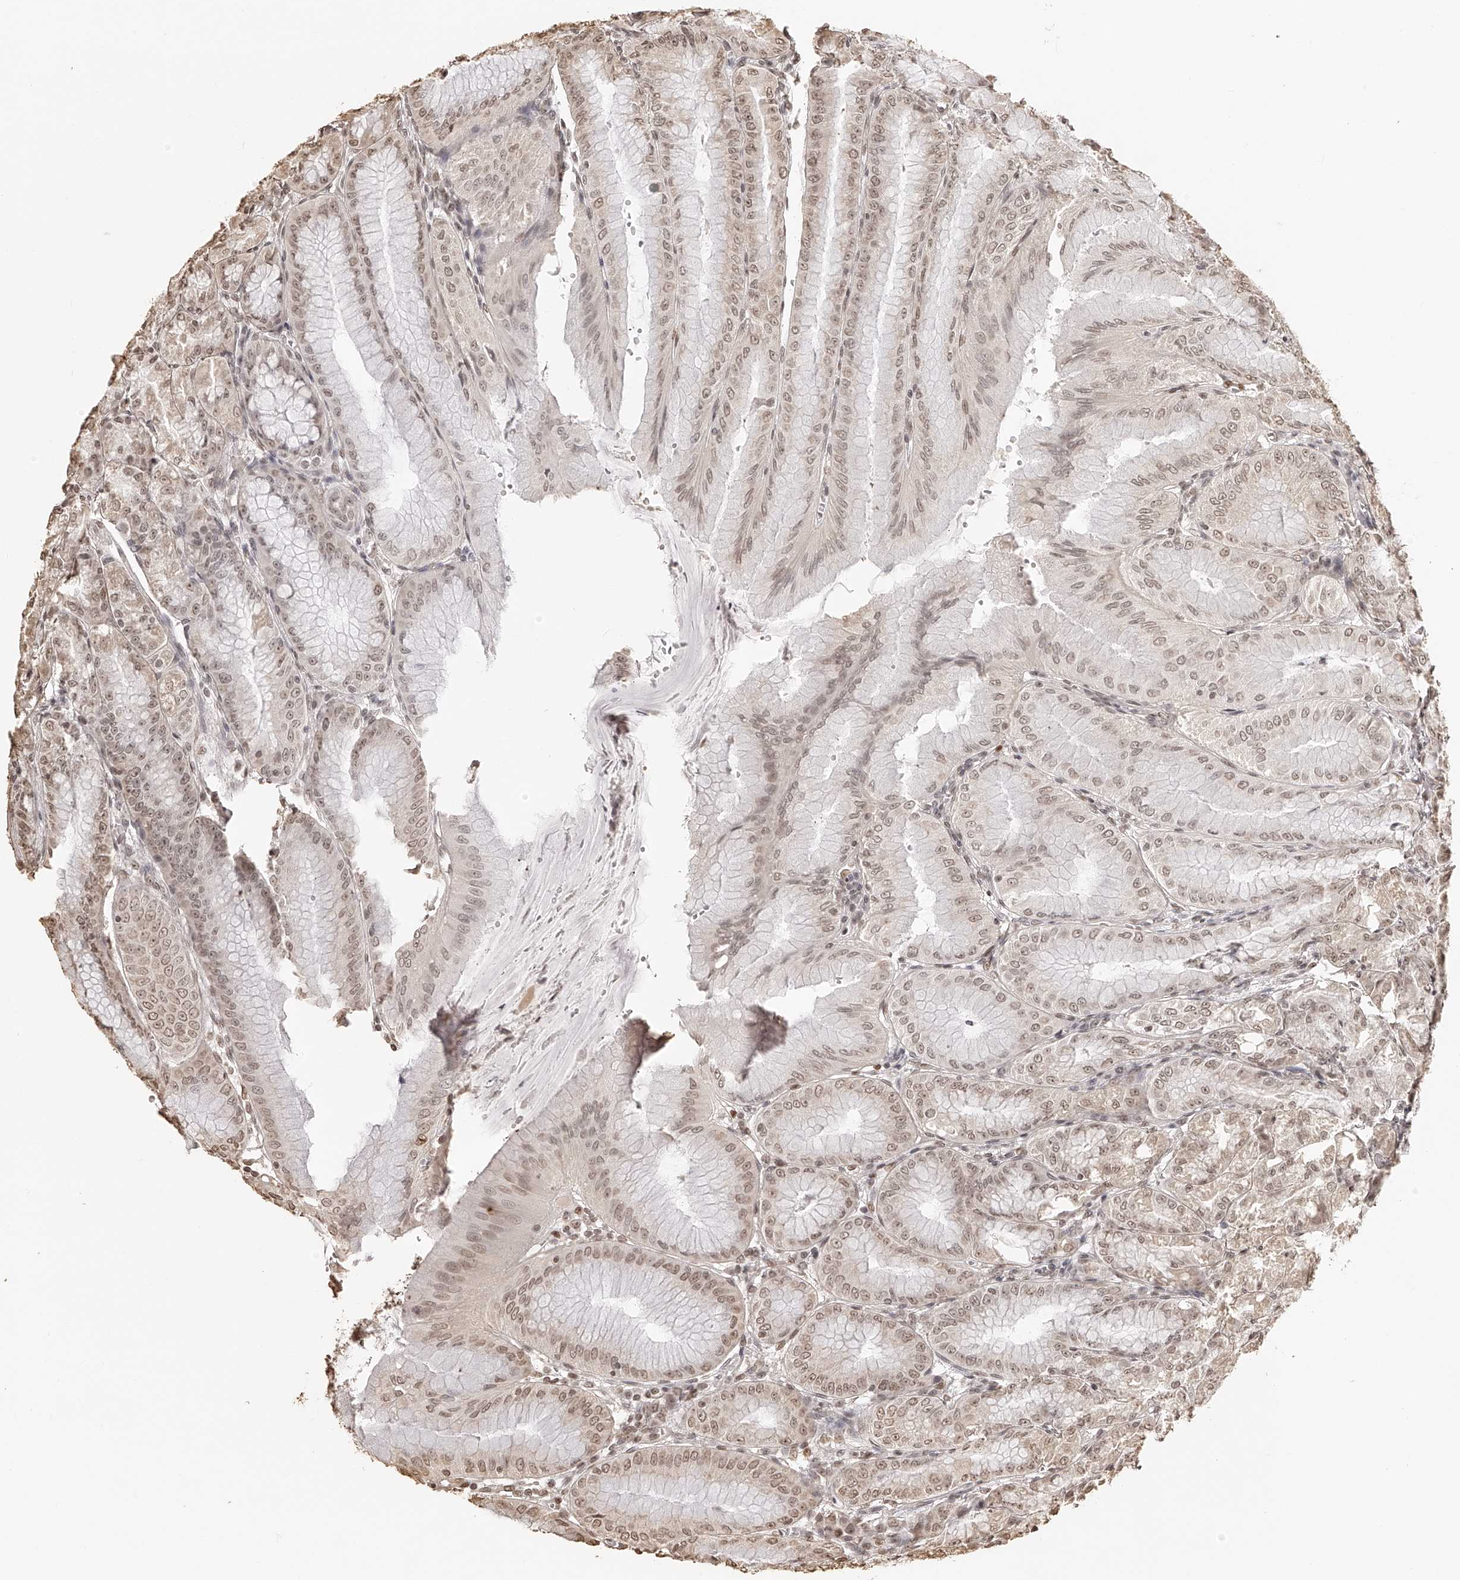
{"staining": {"intensity": "moderate", "quantity": ">75%", "location": "nuclear"}, "tissue": "stomach", "cell_type": "Glandular cells", "image_type": "normal", "snomed": [{"axis": "morphology", "description": "Normal tissue, NOS"}, {"axis": "topography", "description": "Stomach, lower"}], "caption": "Immunohistochemistry (IHC) of unremarkable human stomach displays medium levels of moderate nuclear expression in approximately >75% of glandular cells.", "gene": "ZNF503", "patient": {"sex": "male", "age": 71}}